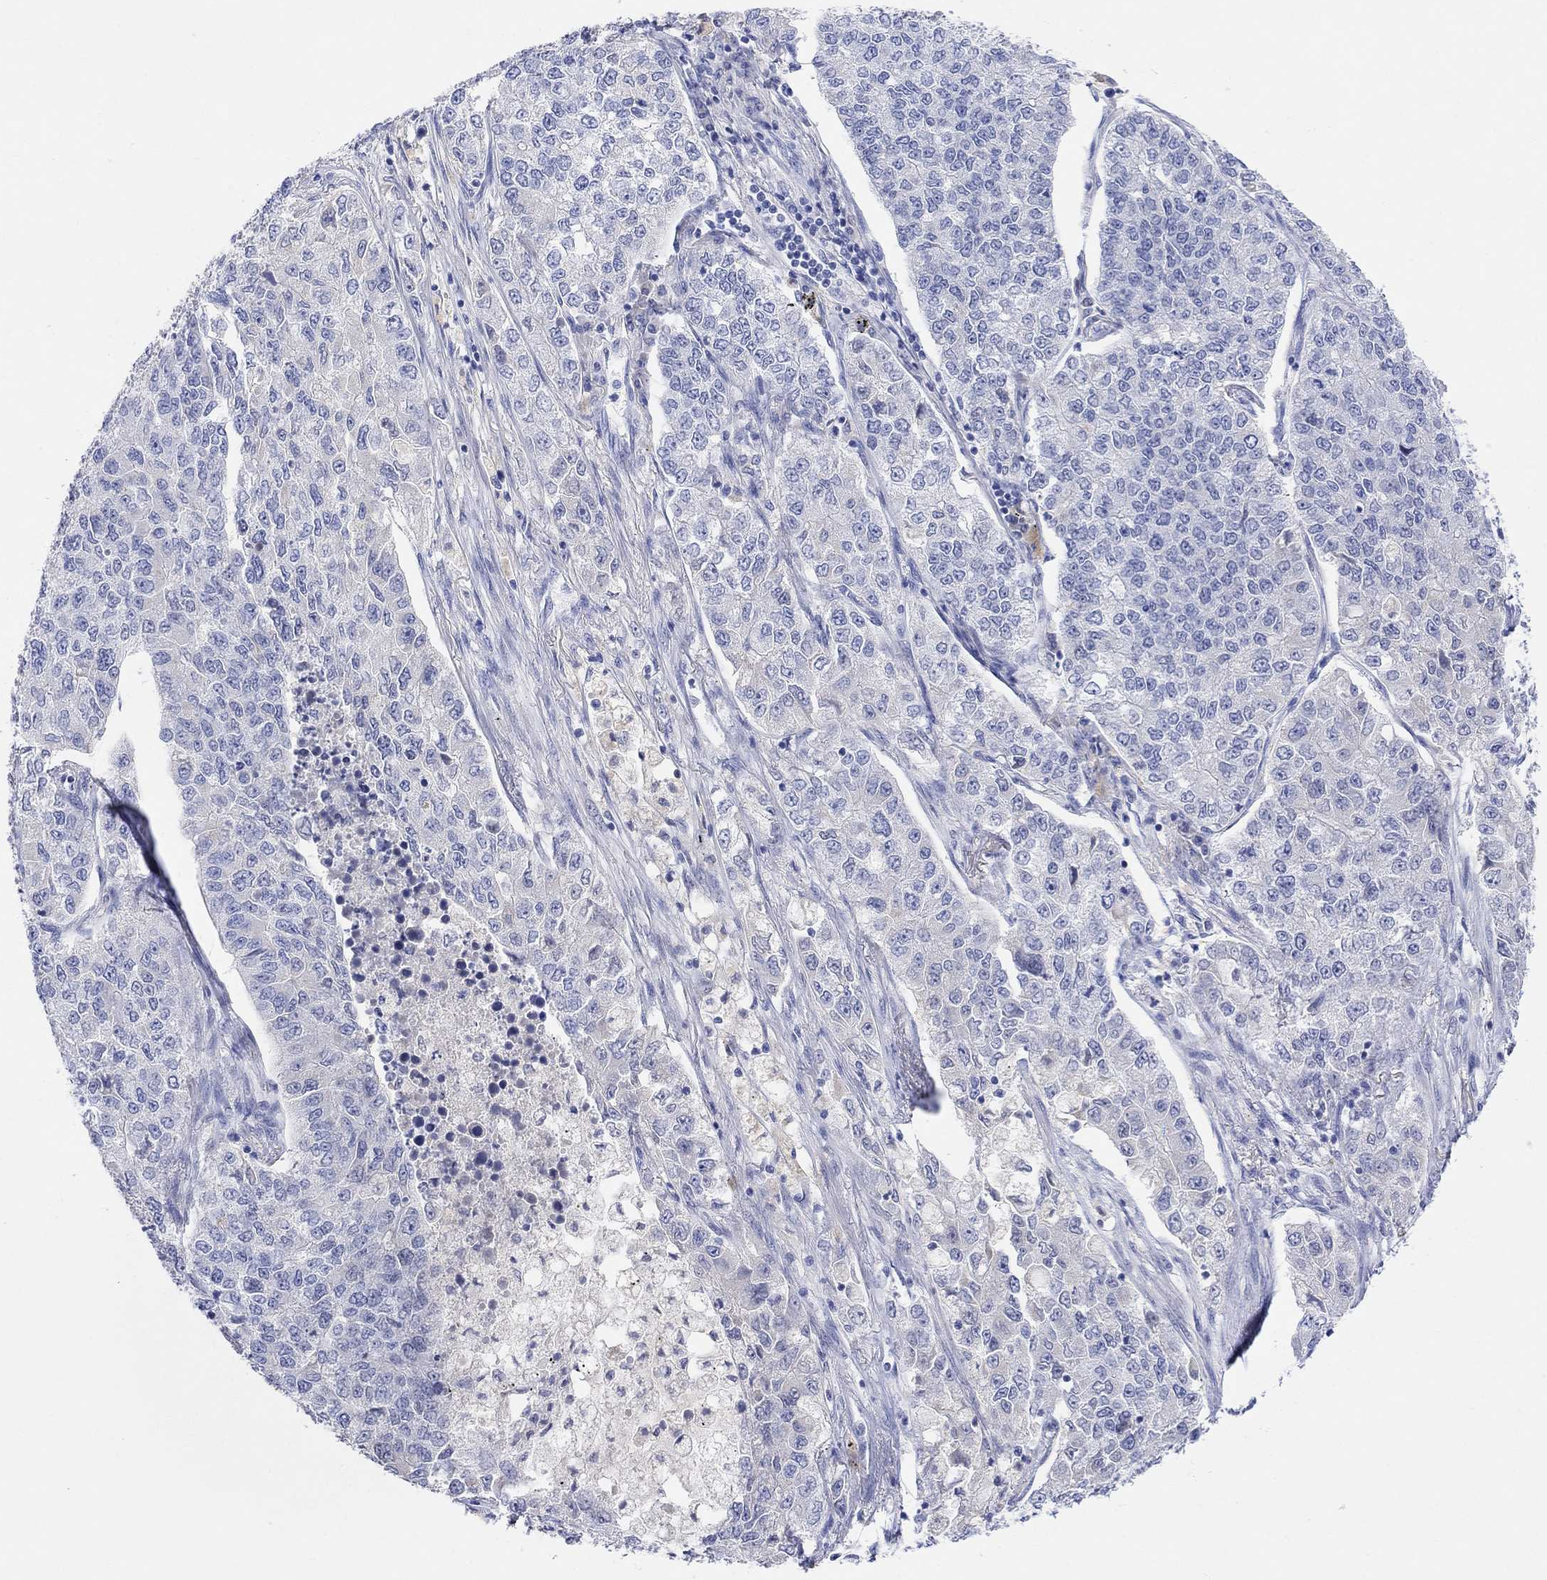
{"staining": {"intensity": "weak", "quantity": "<25%", "location": "cytoplasmic/membranous"}, "tissue": "lung cancer", "cell_type": "Tumor cells", "image_type": "cancer", "snomed": [{"axis": "morphology", "description": "Adenocarcinoma, NOS"}, {"axis": "topography", "description": "Lung"}], "caption": "The photomicrograph displays no staining of tumor cells in lung adenocarcinoma. (Immunohistochemistry, brightfield microscopy, high magnification).", "gene": "TYR", "patient": {"sex": "male", "age": 49}}